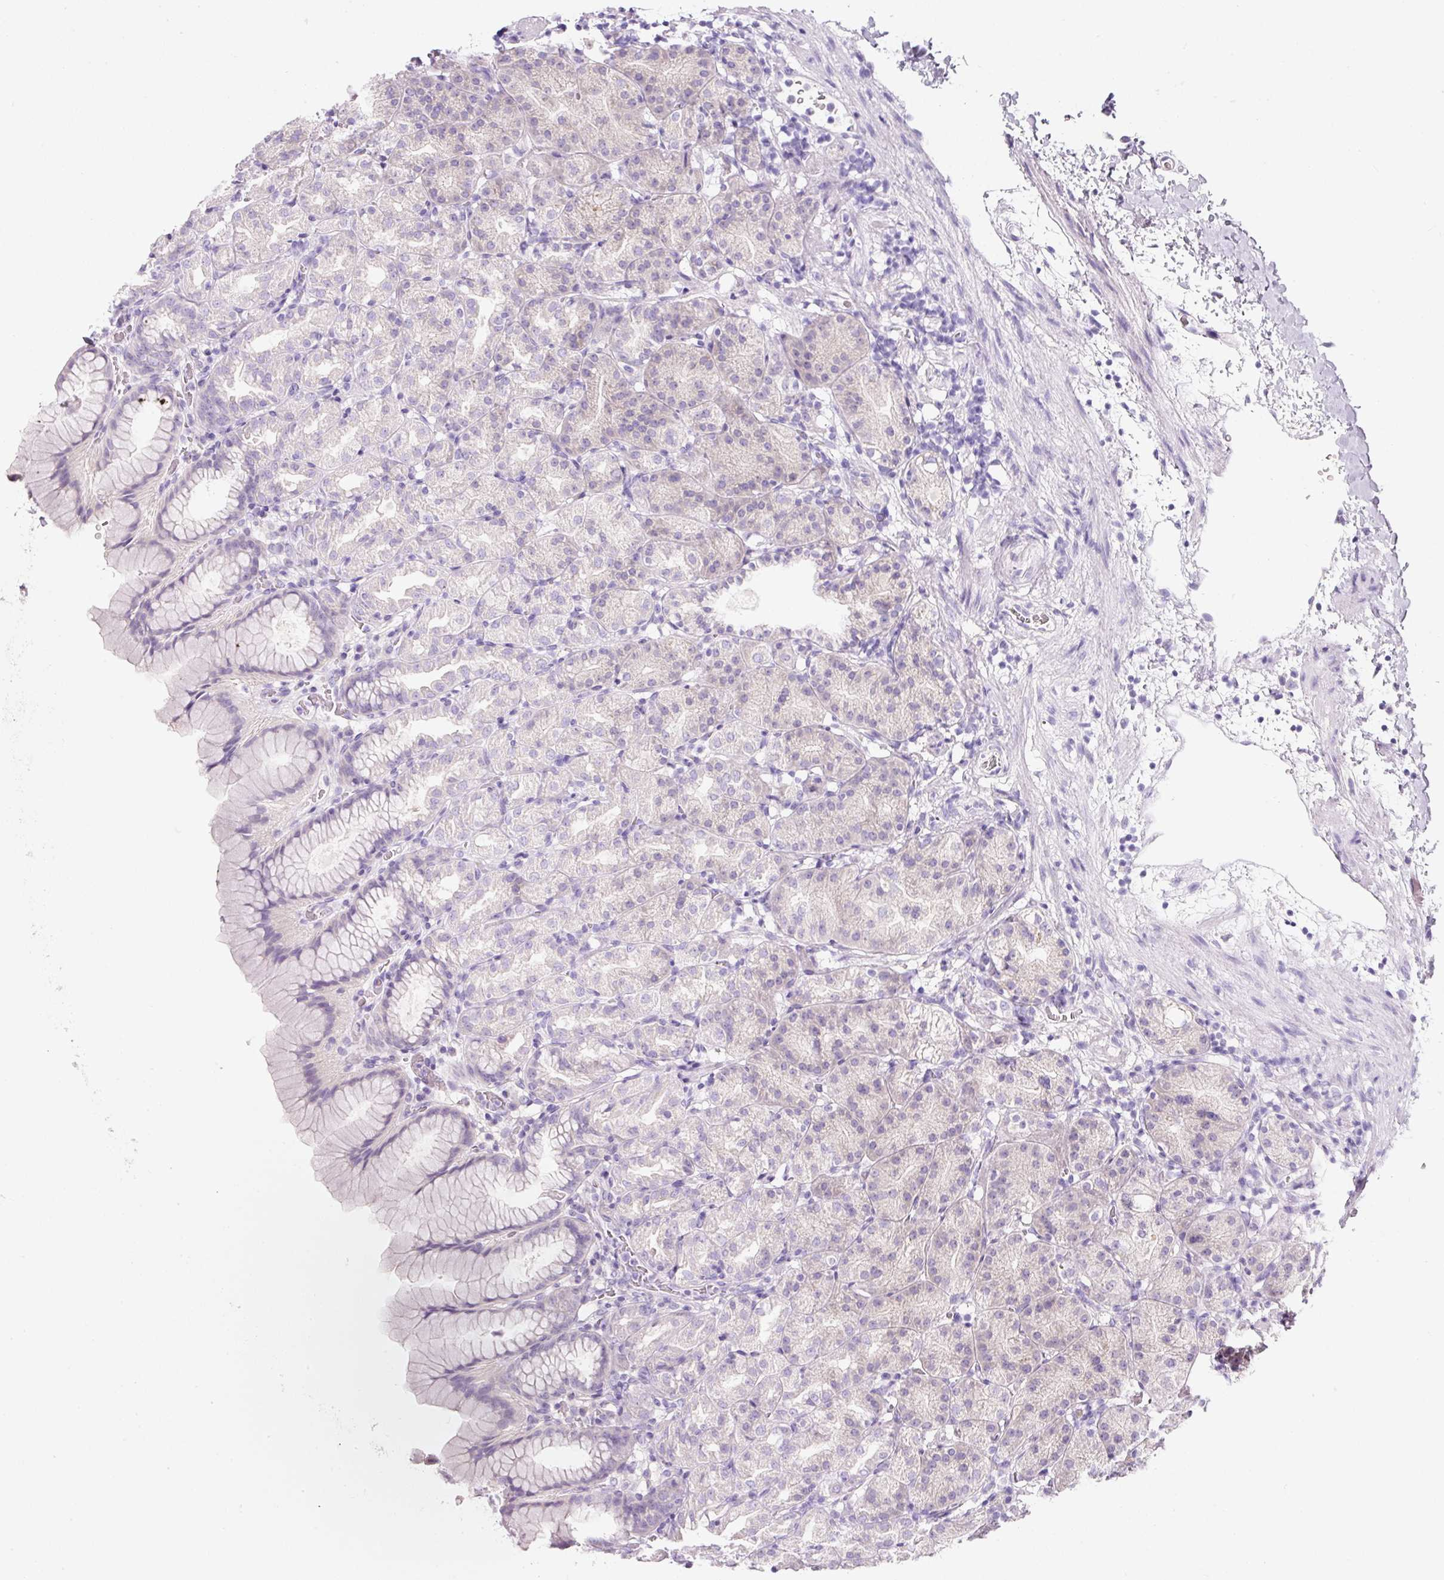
{"staining": {"intensity": "negative", "quantity": "none", "location": "none"}, "tissue": "stomach", "cell_type": "Glandular cells", "image_type": "normal", "snomed": [{"axis": "morphology", "description": "Normal tissue, NOS"}, {"axis": "topography", "description": "Stomach, upper"}], "caption": "There is no significant staining in glandular cells of stomach. (Stains: DAB (3,3'-diaminobenzidine) IHC with hematoxylin counter stain, Microscopy: brightfield microscopy at high magnification).", "gene": "SLC2A2", "patient": {"sex": "female", "age": 81}}